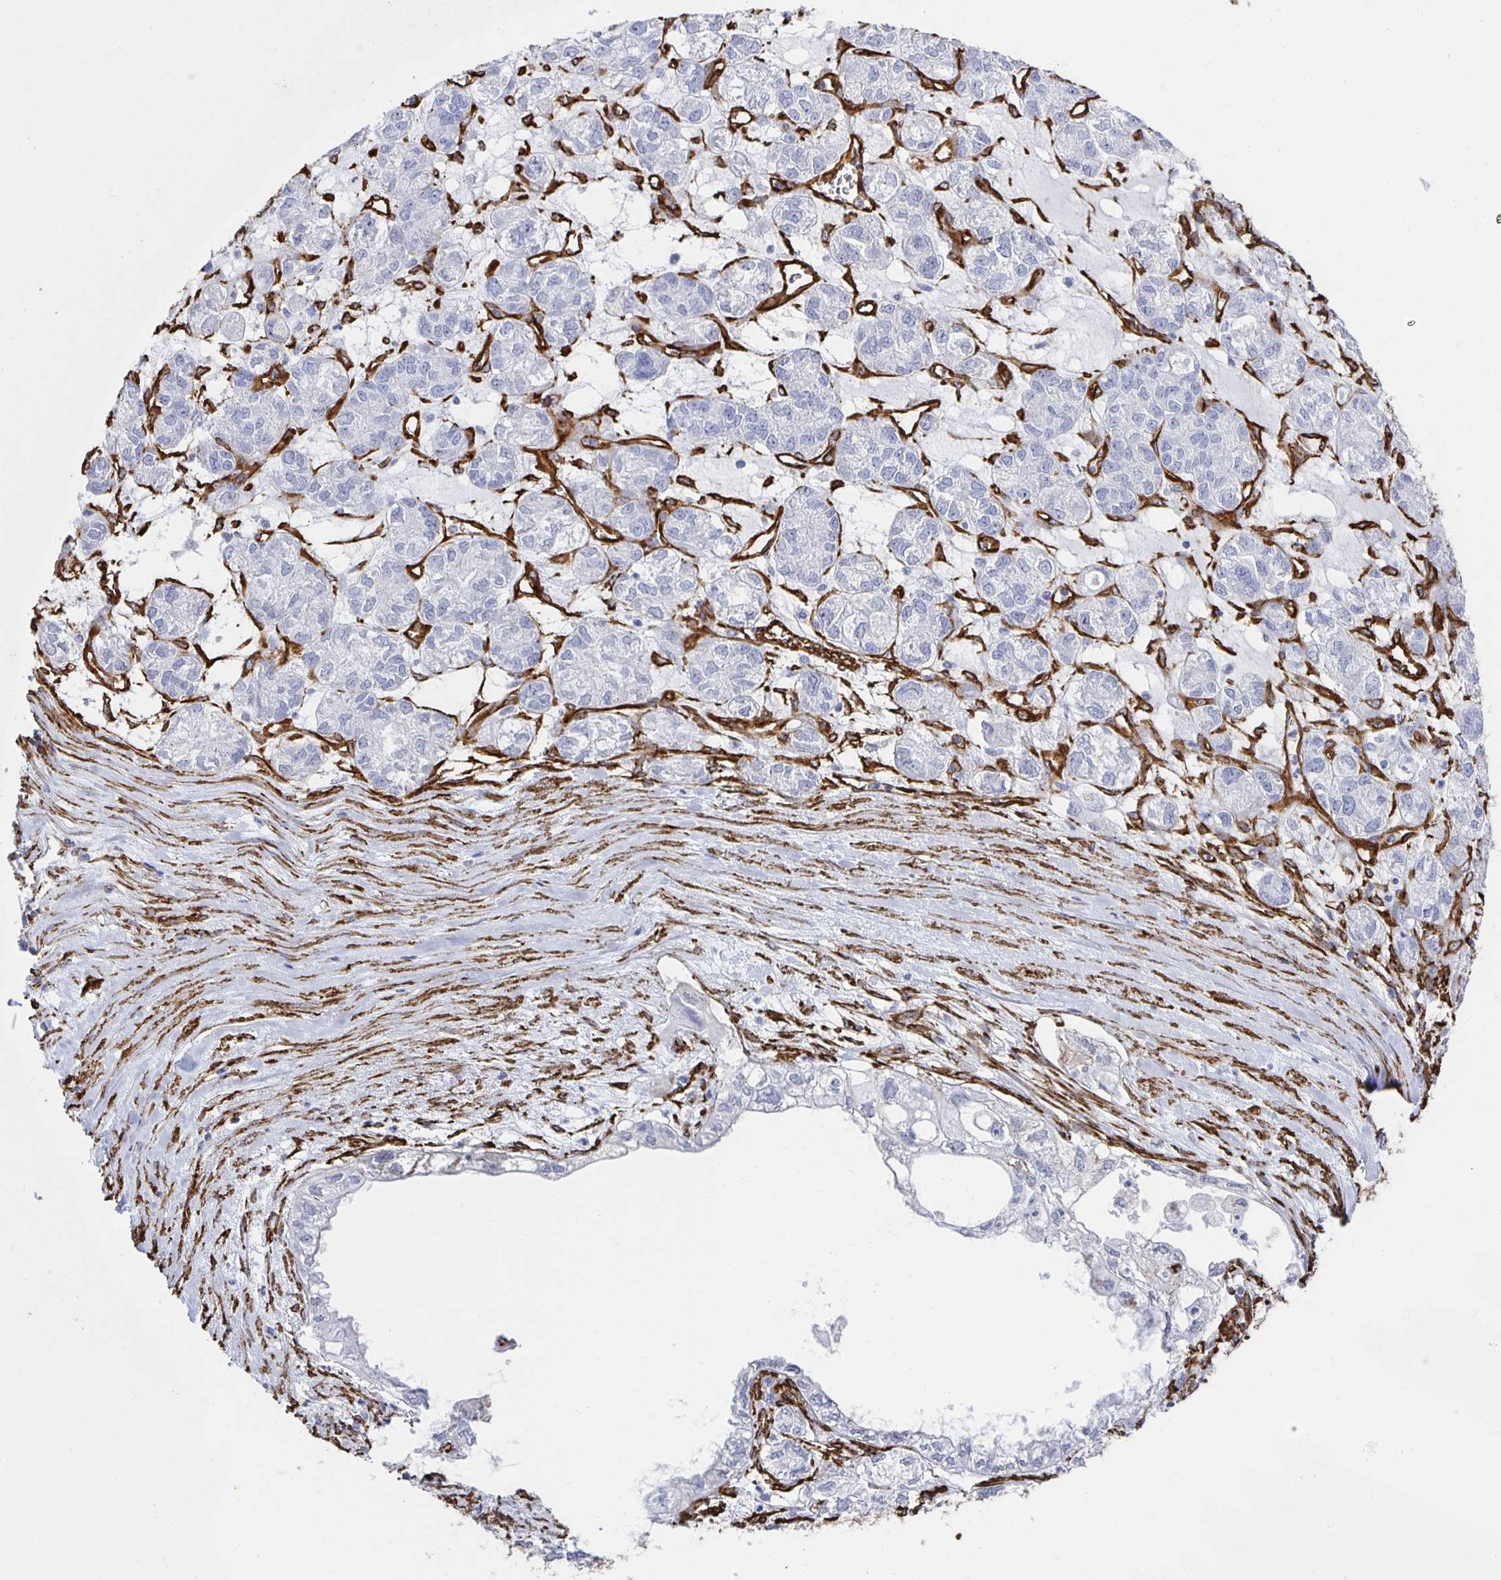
{"staining": {"intensity": "negative", "quantity": "none", "location": "none"}, "tissue": "ovarian cancer", "cell_type": "Tumor cells", "image_type": "cancer", "snomed": [{"axis": "morphology", "description": "Carcinoma, endometroid"}, {"axis": "topography", "description": "Ovary"}], "caption": "Immunohistochemistry (IHC) micrograph of neoplastic tissue: human ovarian endometroid carcinoma stained with DAB (3,3'-diaminobenzidine) reveals no significant protein expression in tumor cells. Nuclei are stained in blue.", "gene": "VIPR2", "patient": {"sex": "female", "age": 64}}